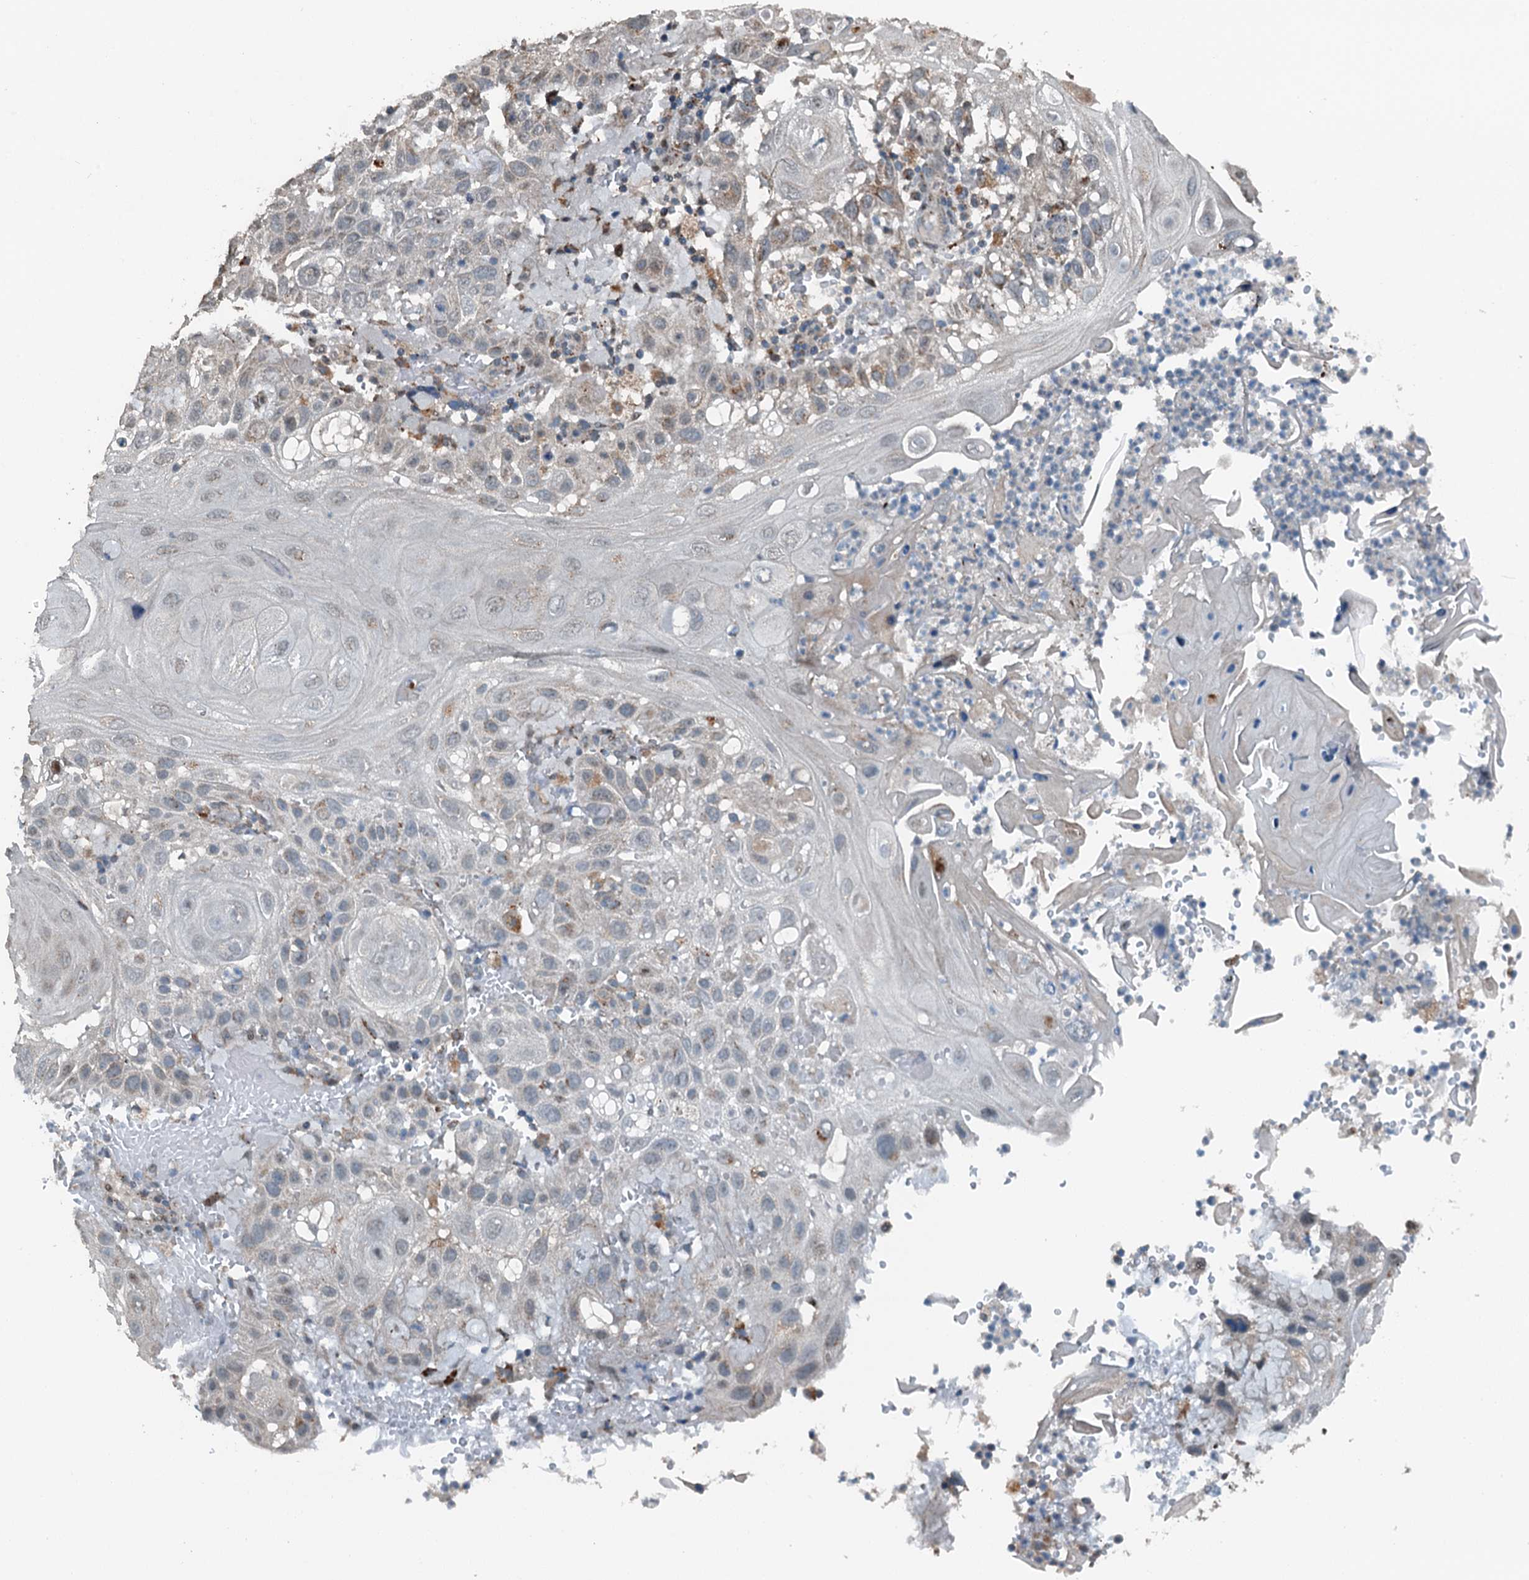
{"staining": {"intensity": "weak", "quantity": "<25%", "location": "cytoplasmic/membranous"}, "tissue": "skin cancer", "cell_type": "Tumor cells", "image_type": "cancer", "snomed": [{"axis": "morphology", "description": "Normal tissue, NOS"}, {"axis": "morphology", "description": "Squamous cell carcinoma, NOS"}, {"axis": "topography", "description": "Skin"}], "caption": "Skin cancer (squamous cell carcinoma) was stained to show a protein in brown. There is no significant staining in tumor cells.", "gene": "BMERB1", "patient": {"sex": "female", "age": 96}}